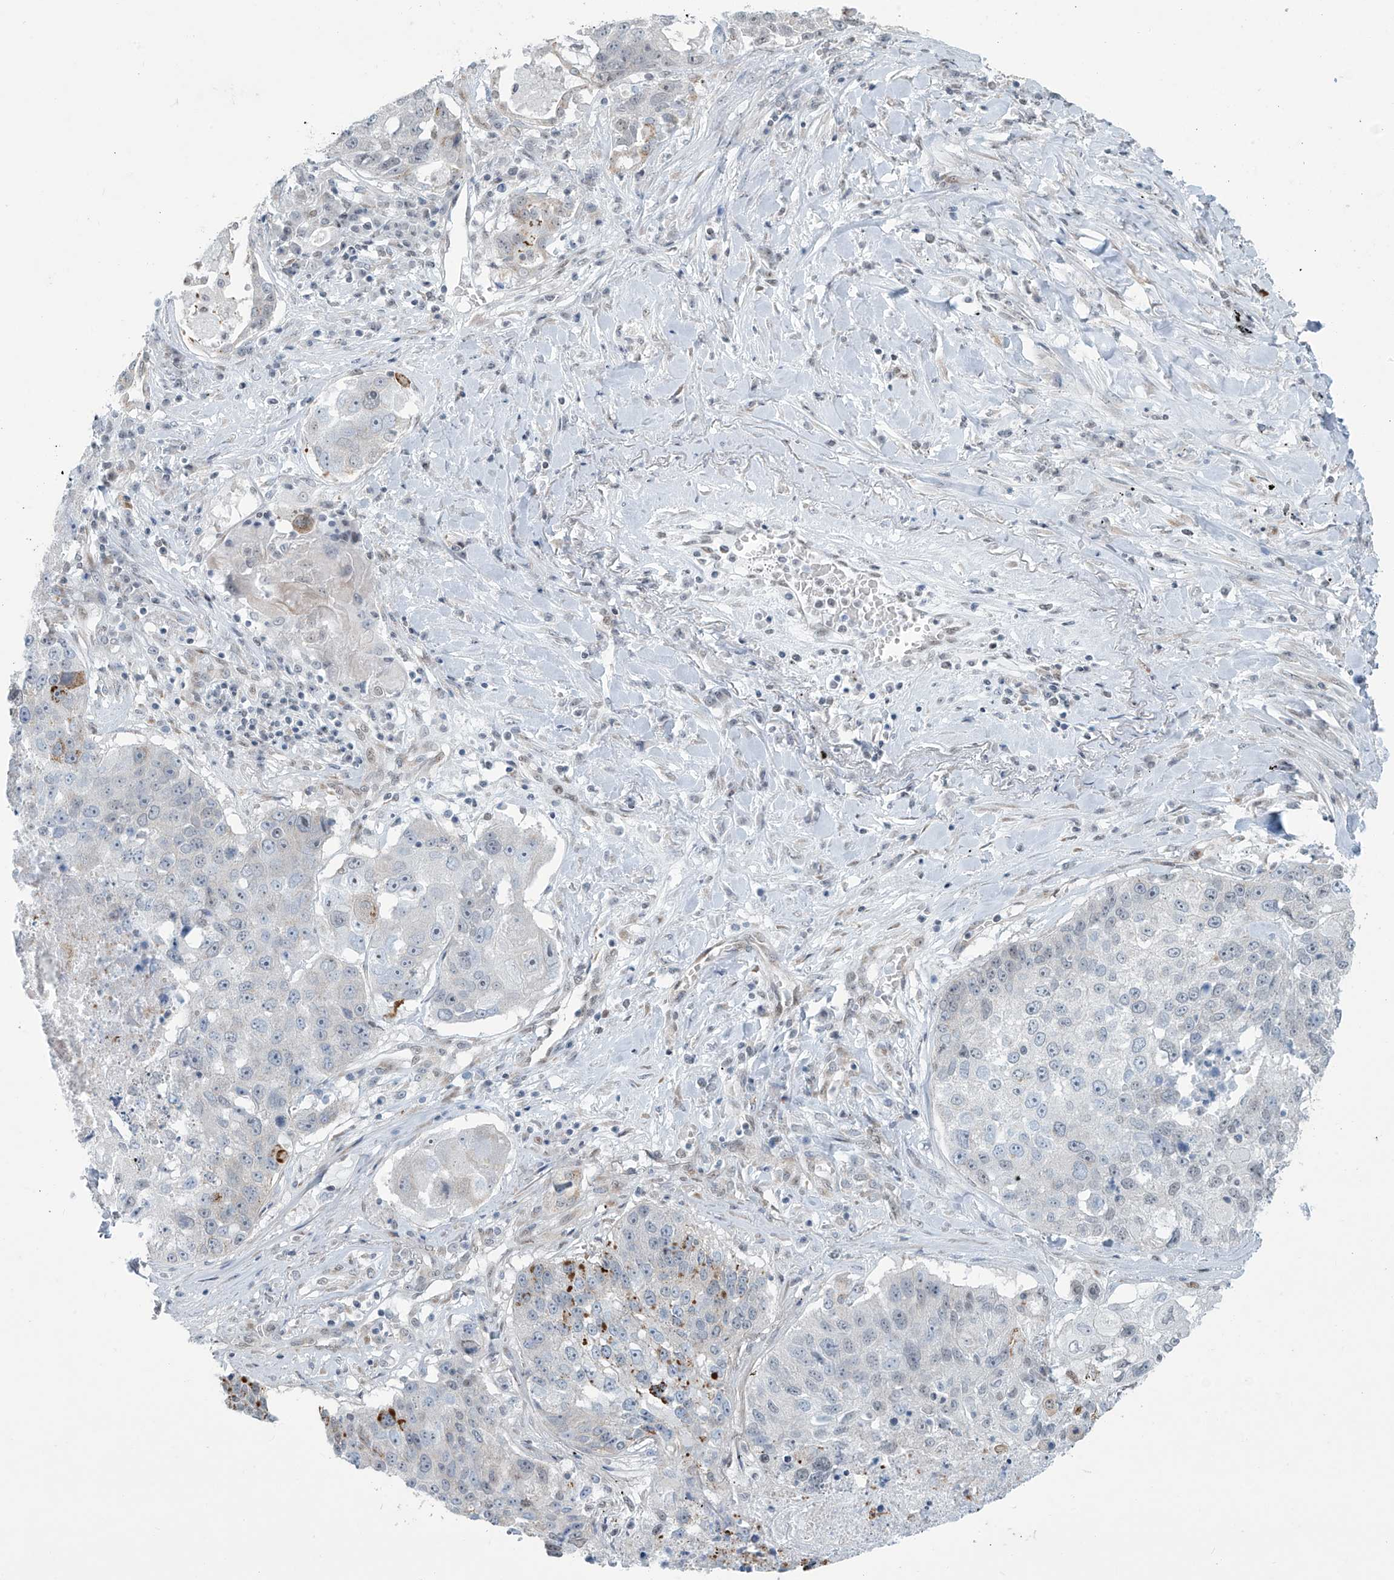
{"staining": {"intensity": "negative", "quantity": "none", "location": "none"}, "tissue": "lung cancer", "cell_type": "Tumor cells", "image_type": "cancer", "snomed": [{"axis": "morphology", "description": "Squamous cell carcinoma, NOS"}, {"axis": "topography", "description": "Lung"}], "caption": "Immunohistochemical staining of lung cancer (squamous cell carcinoma) exhibits no significant staining in tumor cells. (DAB immunohistochemistry visualized using brightfield microscopy, high magnification).", "gene": "SARNP", "patient": {"sex": "male", "age": 61}}